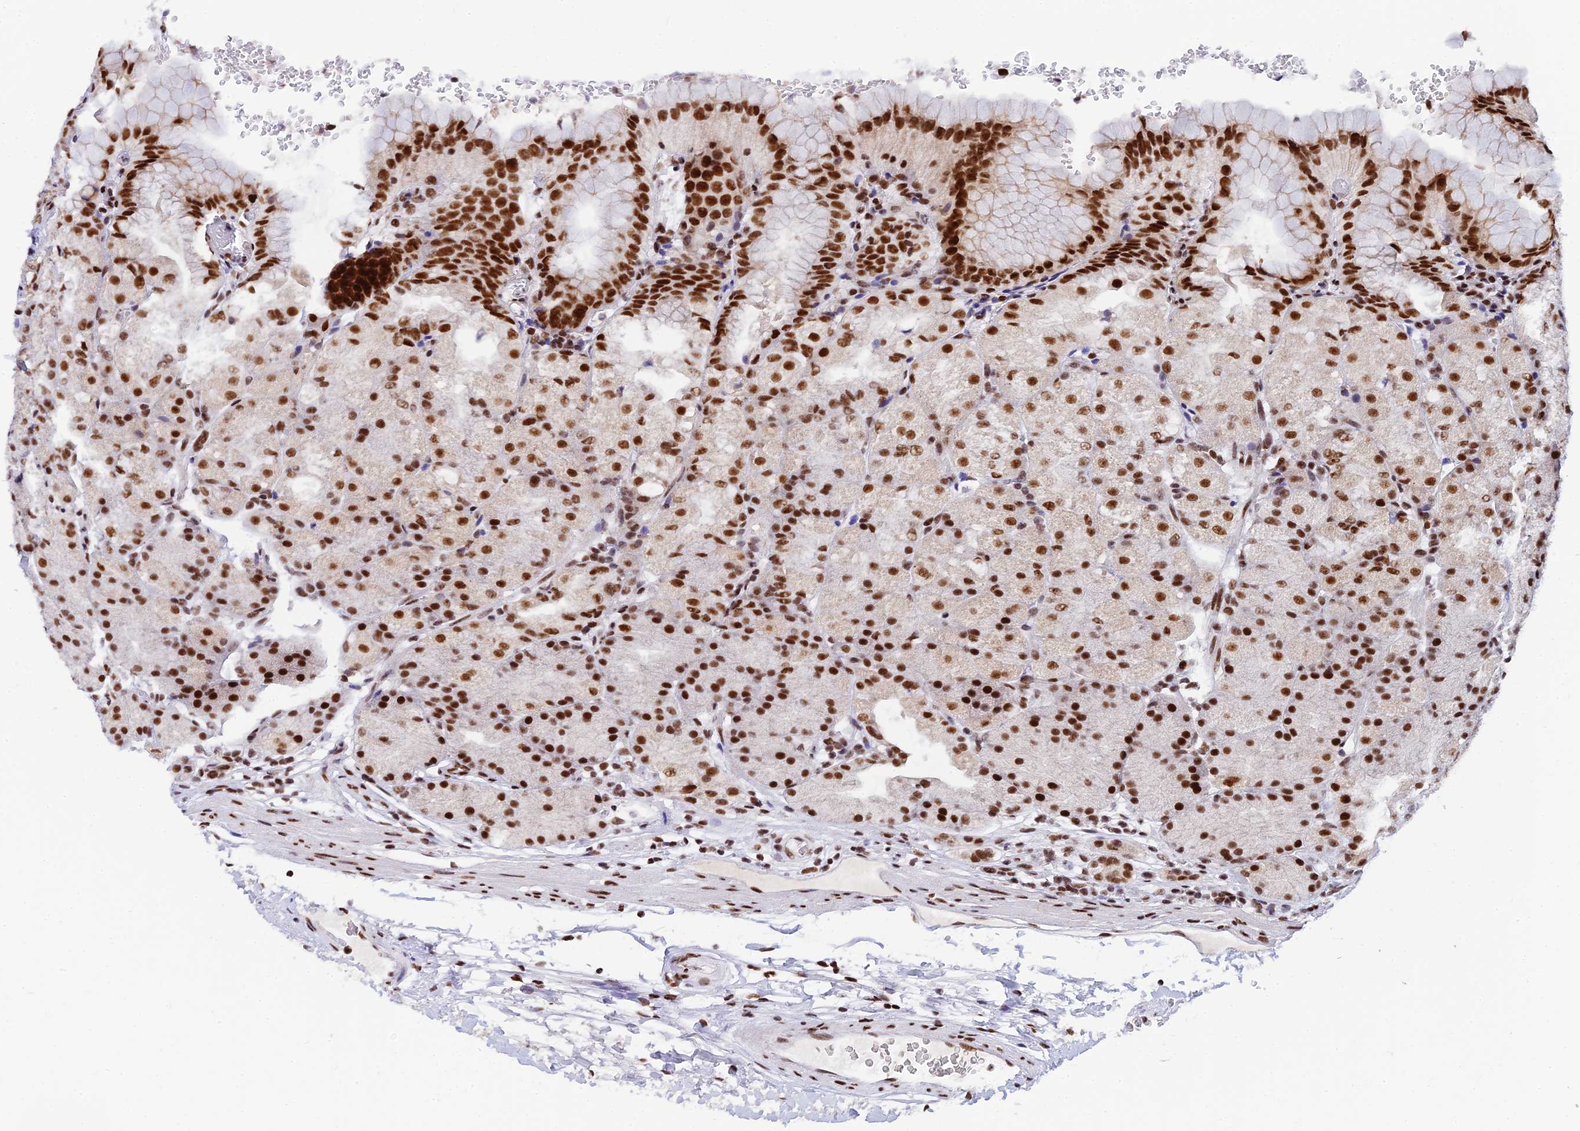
{"staining": {"intensity": "strong", "quantity": ">75%", "location": "nuclear"}, "tissue": "stomach", "cell_type": "Glandular cells", "image_type": "normal", "snomed": [{"axis": "morphology", "description": "Normal tissue, NOS"}, {"axis": "topography", "description": "Stomach, upper"}, {"axis": "topography", "description": "Stomach, lower"}], "caption": "Stomach stained with a brown dye shows strong nuclear positive staining in about >75% of glandular cells.", "gene": "USP22", "patient": {"sex": "male", "age": 62}}